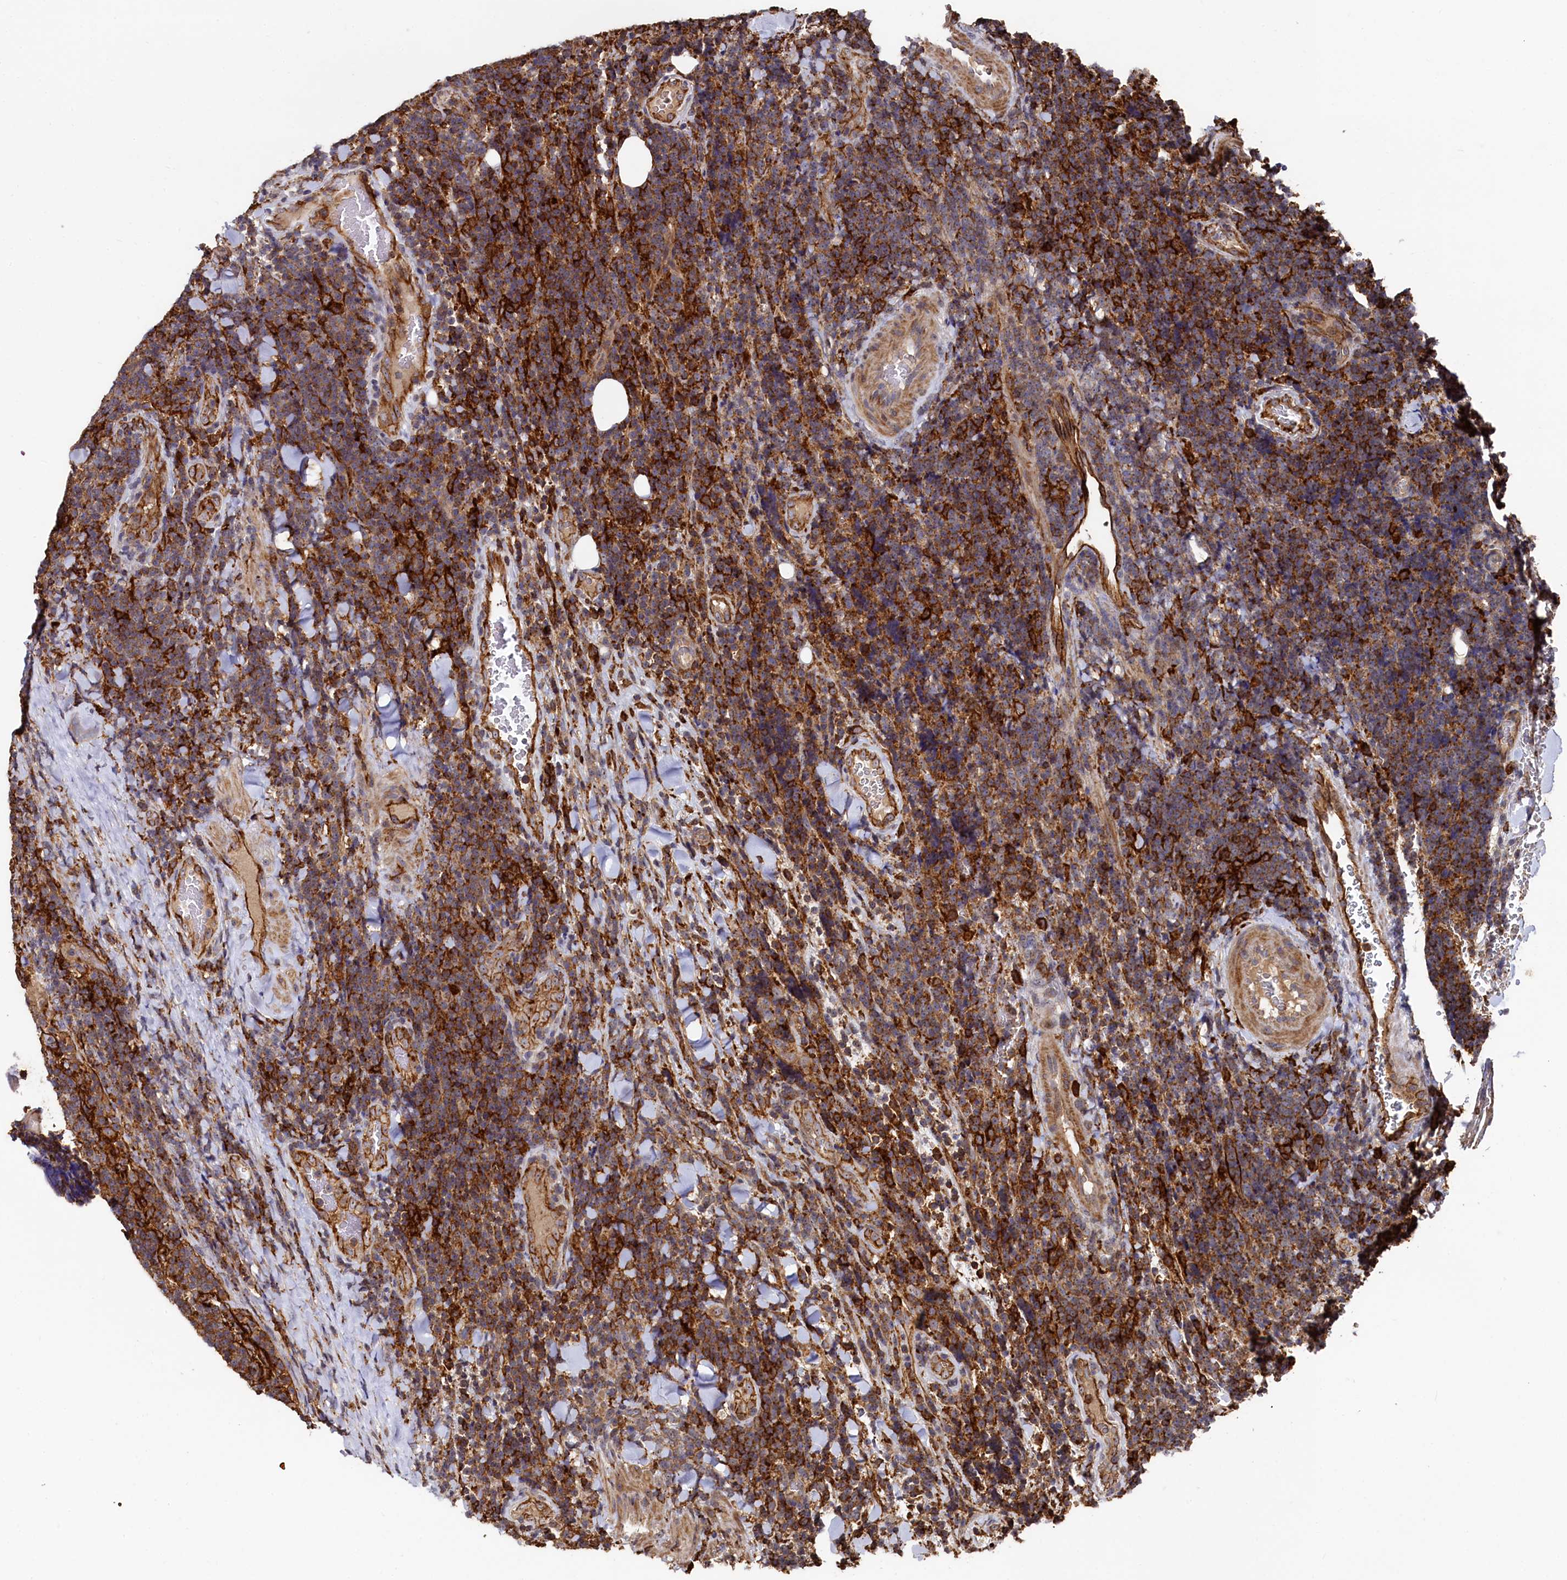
{"staining": {"intensity": "moderate", "quantity": ">75%", "location": "cytoplasmic/membranous"}, "tissue": "lymphoma", "cell_type": "Tumor cells", "image_type": "cancer", "snomed": [{"axis": "morphology", "description": "Malignant lymphoma, non-Hodgkin's type, Low grade"}, {"axis": "topography", "description": "Lymph node"}], "caption": "Immunohistochemical staining of human malignant lymphoma, non-Hodgkin's type (low-grade) demonstrates moderate cytoplasmic/membranous protein expression in about >75% of tumor cells.", "gene": "PLEKHO2", "patient": {"sex": "male", "age": 66}}